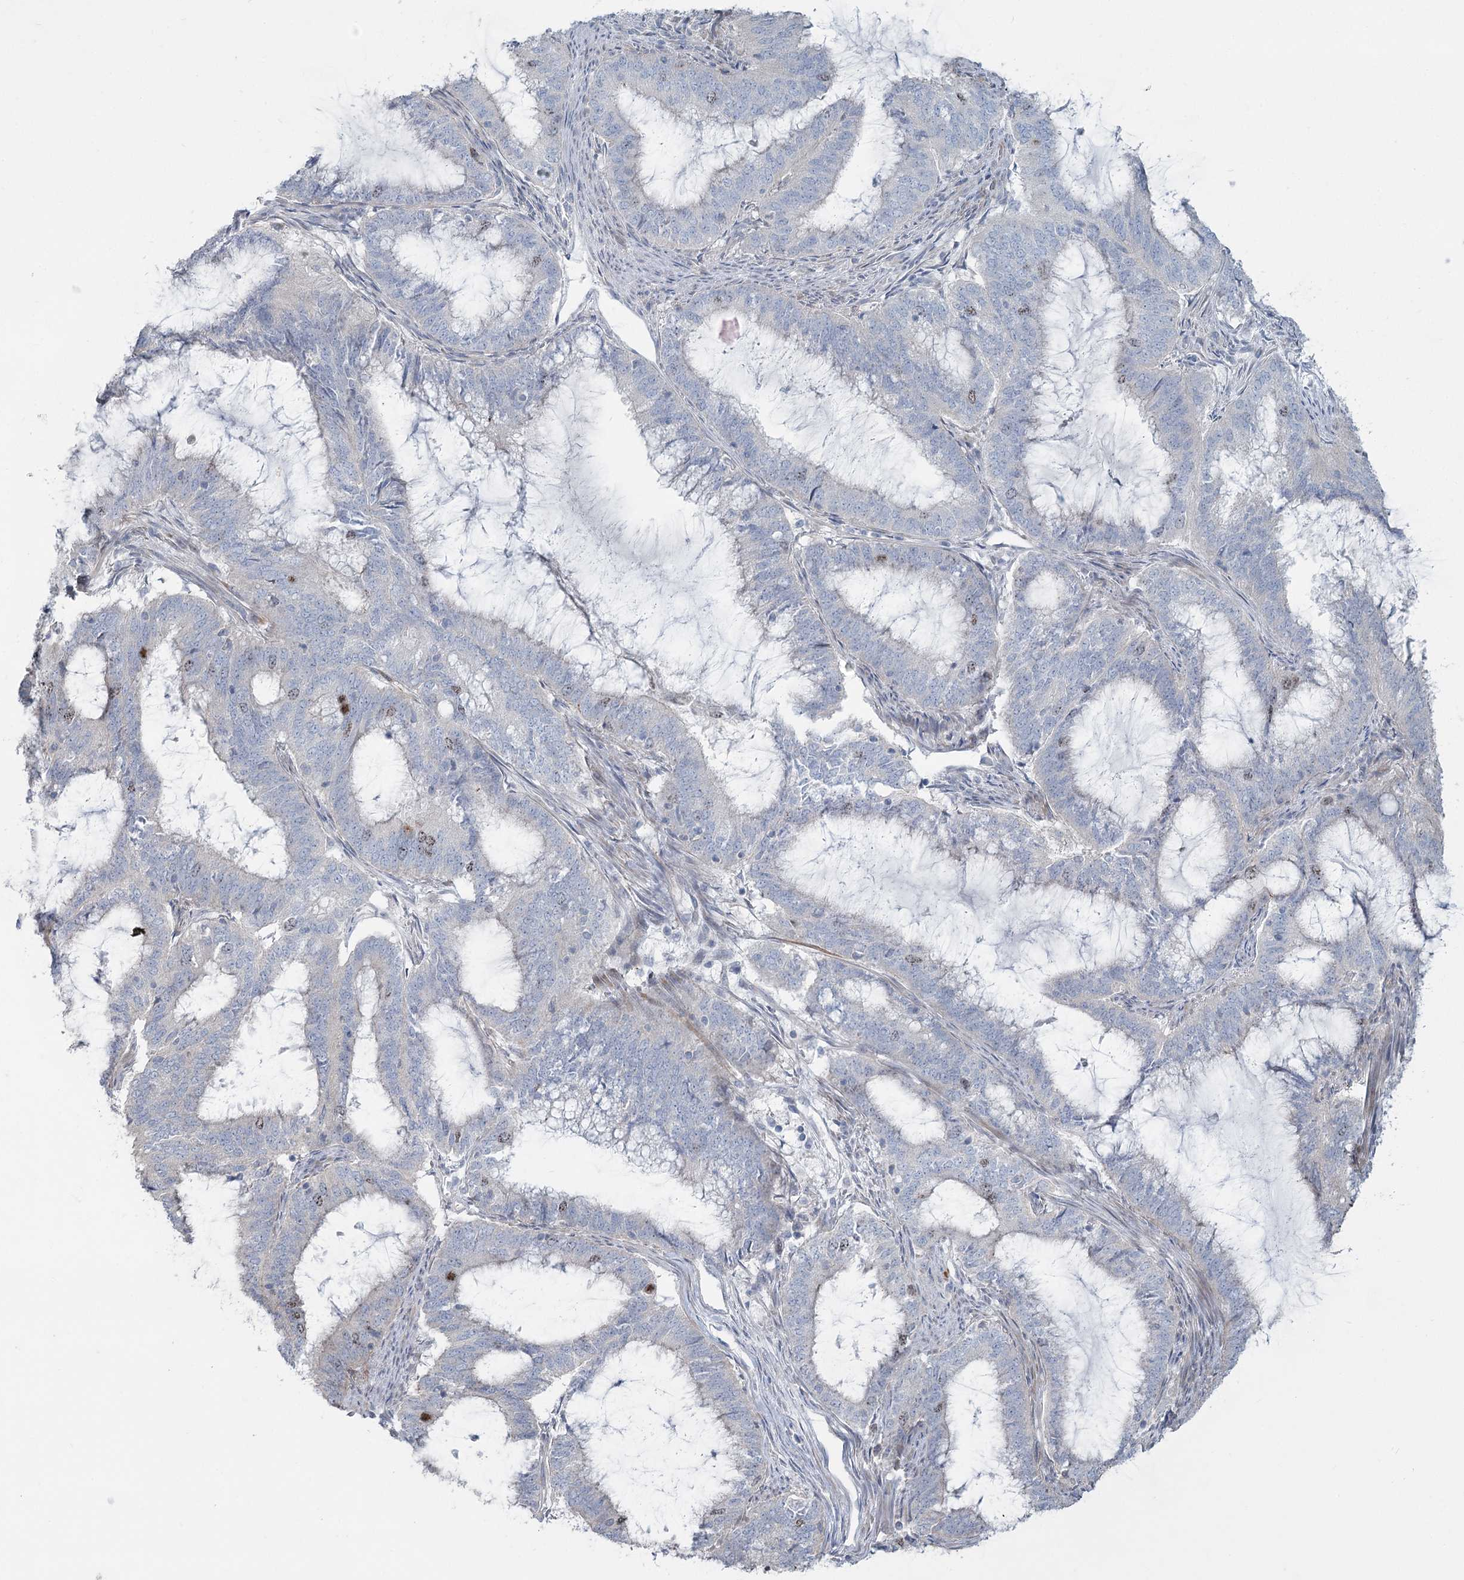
{"staining": {"intensity": "moderate", "quantity": "<25%", "location": "nuclear"}, "tissue": "endometrial cancer", "cell_type": "Tumor cells", "image_type": "cancer", "snomed": [{"axis": "morphology", "description": "Adenocarcinoma, NOS"}, {"axis": "topography", "description": "Endometrium"}], "caption": "Moderate nuclear staining for a protein is identified in approximately <25% of tumor cells of endometrial cancer (adenocarcinoma) using immunohistochemistry (IHC).", "gene": "ABITRAM", "patient": {"sex": "female", "age": 51}}